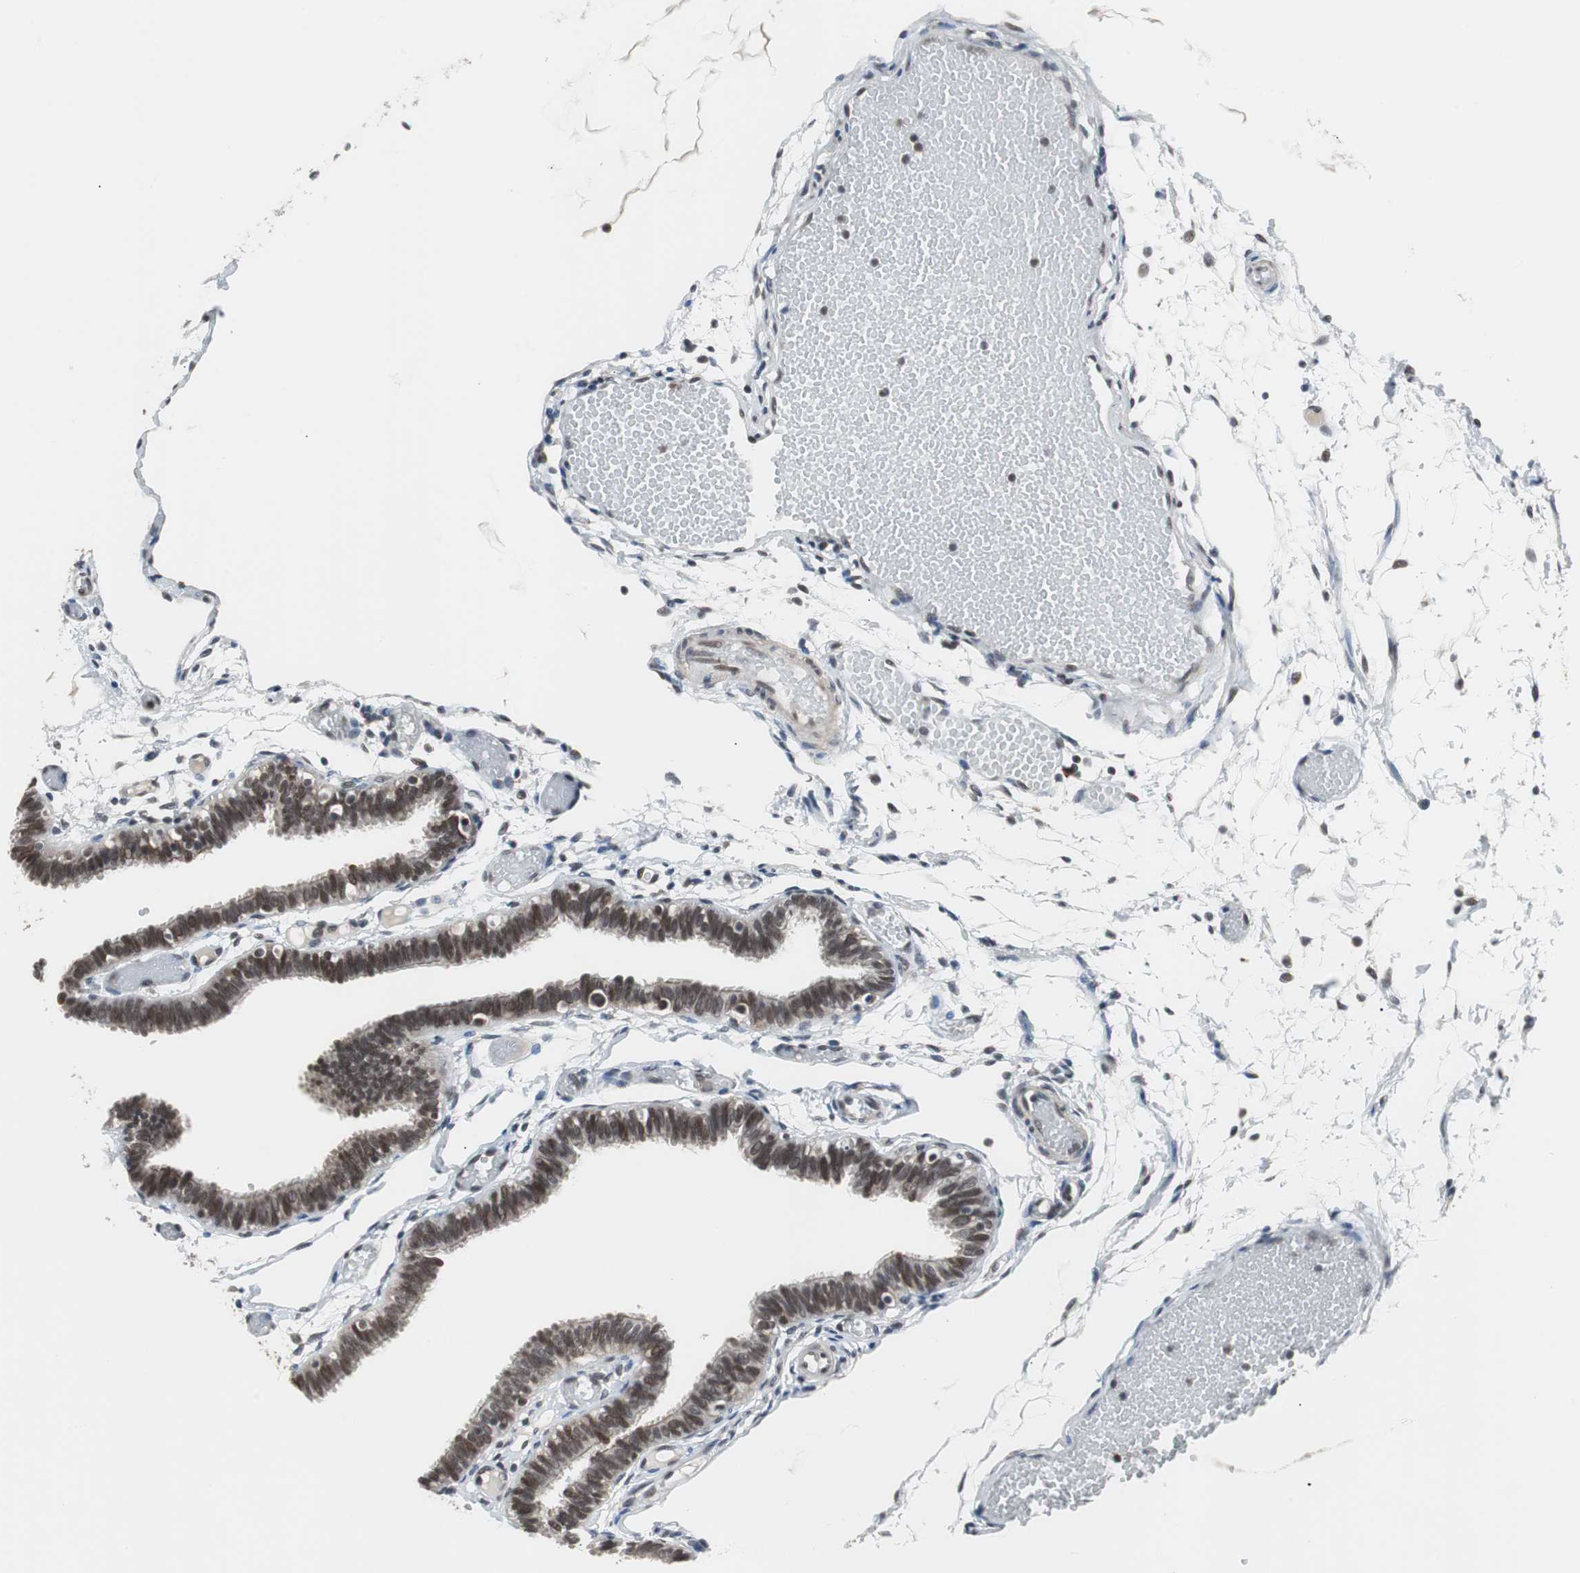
{"staining": {"intensity": "moderate", "quantity": ">75%", "location": "cytoplasmic/membranous,nuclear"}, "tissue": "fallopian tube", "cell_type": "Glandular cells", "image_type": "normal", "snomed": [{"axis": "morphology", "description": "Normal tissue, NOS"}, {"axis": "topography", "description": "Fallopian tube"}], "caption": "High-power microscopy captured an immunohistochemistry (IHC) histopathology image of benign fallopian tube, revealing moderate cytoplasmic/membranous,nuclear expression in about >75% of glandular cells.", "gene": "TAF7", "patient": {"sex": "female", "age": 29}}